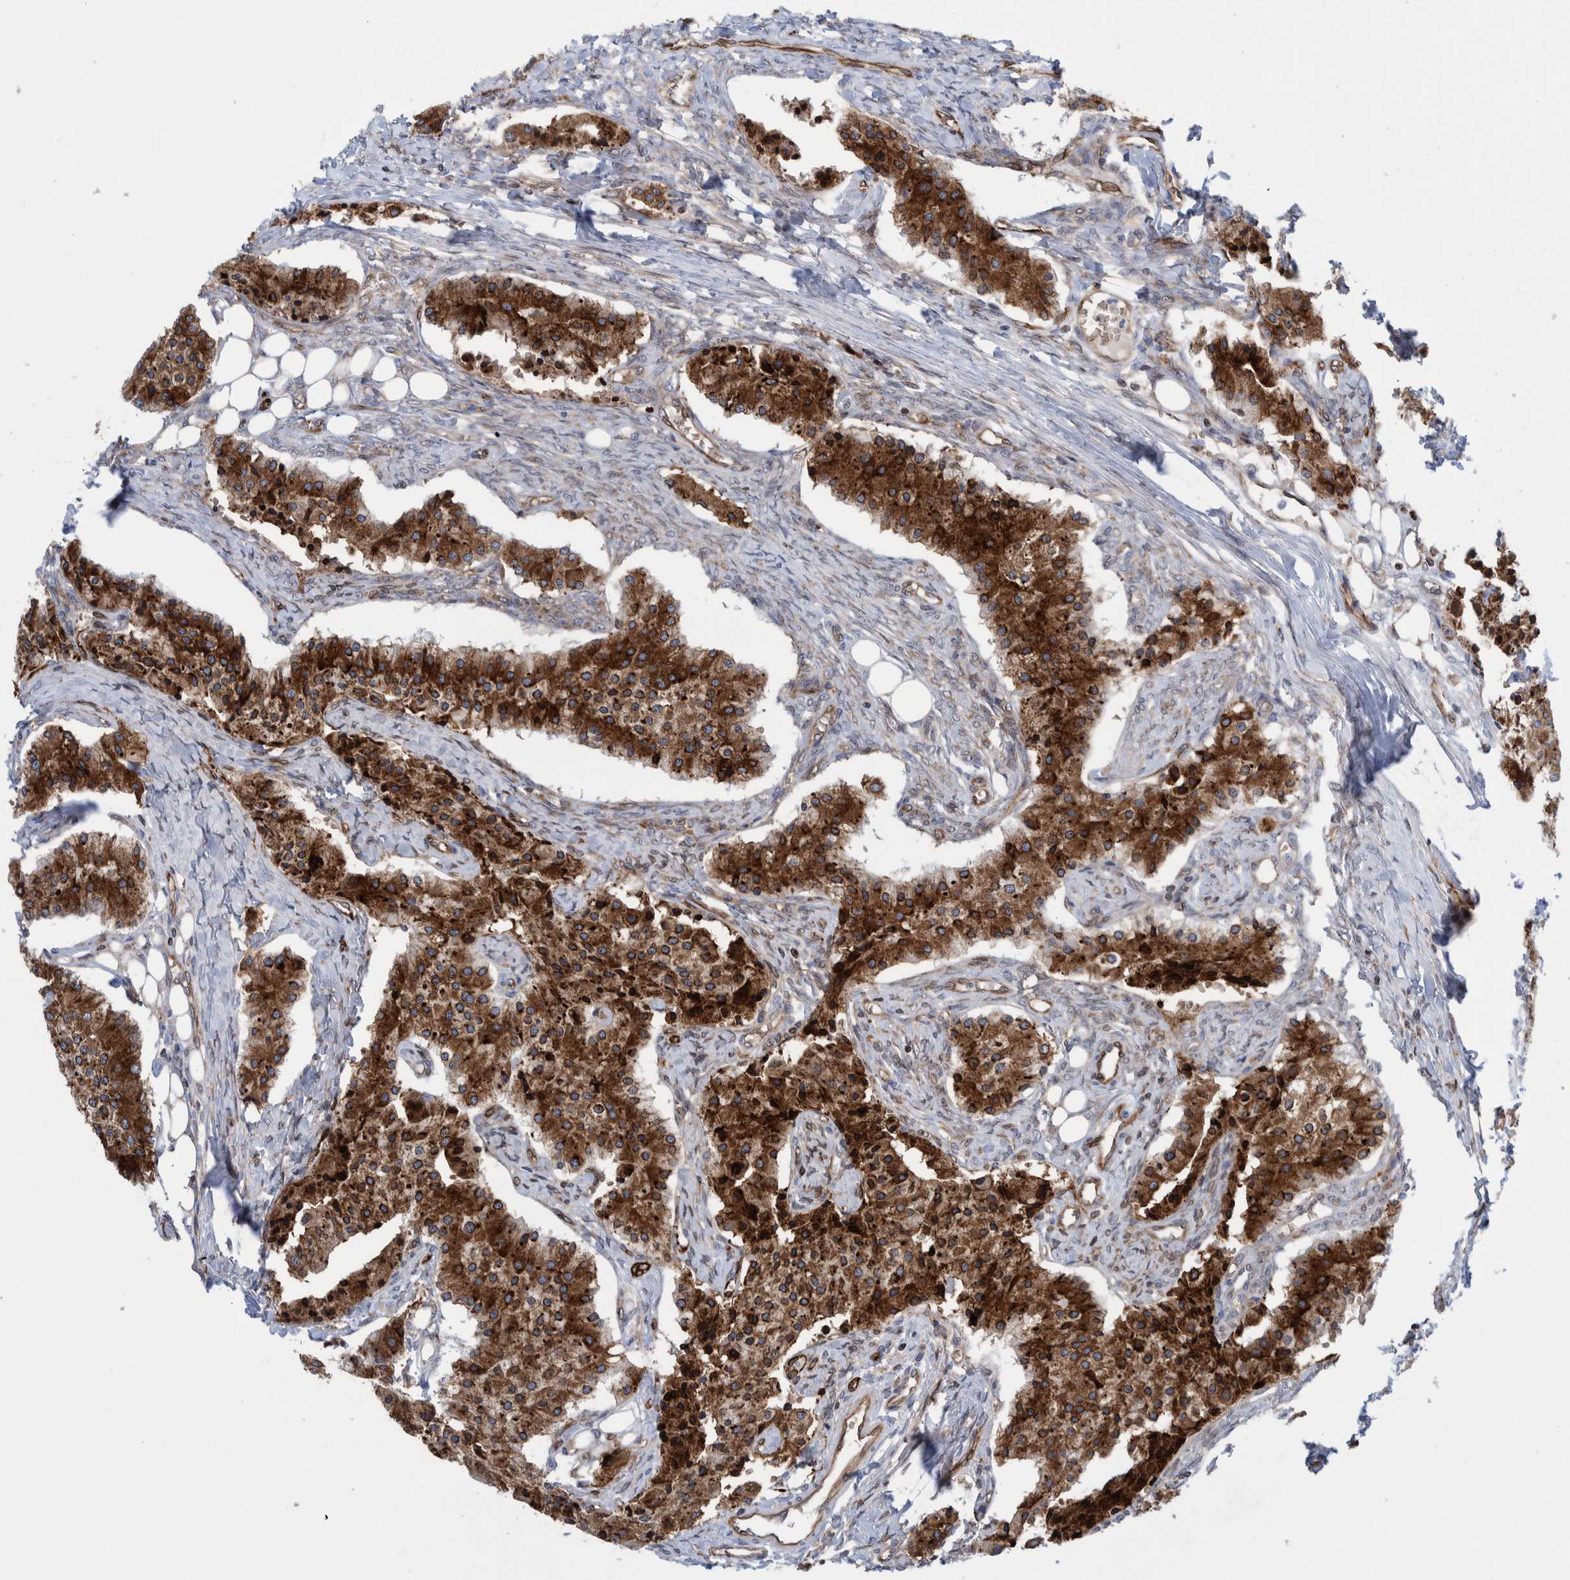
{"staining": {"intensity": "strong", "quantity": ">75%", "location": "cytoplasmic/membranous"}, "tissue": "carcinoid", "cell_type": "Tumor cells", "image_type": "cancer", "snomed": [{"axis": "morphology", "description": "Carcinoid, malignant, NOS"}, {"axis": "topography", "description": "Colon"}], "caption": "Tumor cells reveal high levels of strong cytoplasmic/membranous staining in approximately >75% of cells in carcinoid.", "gene": "THEM6", "patient": {"sex": "female", "age": 52}}